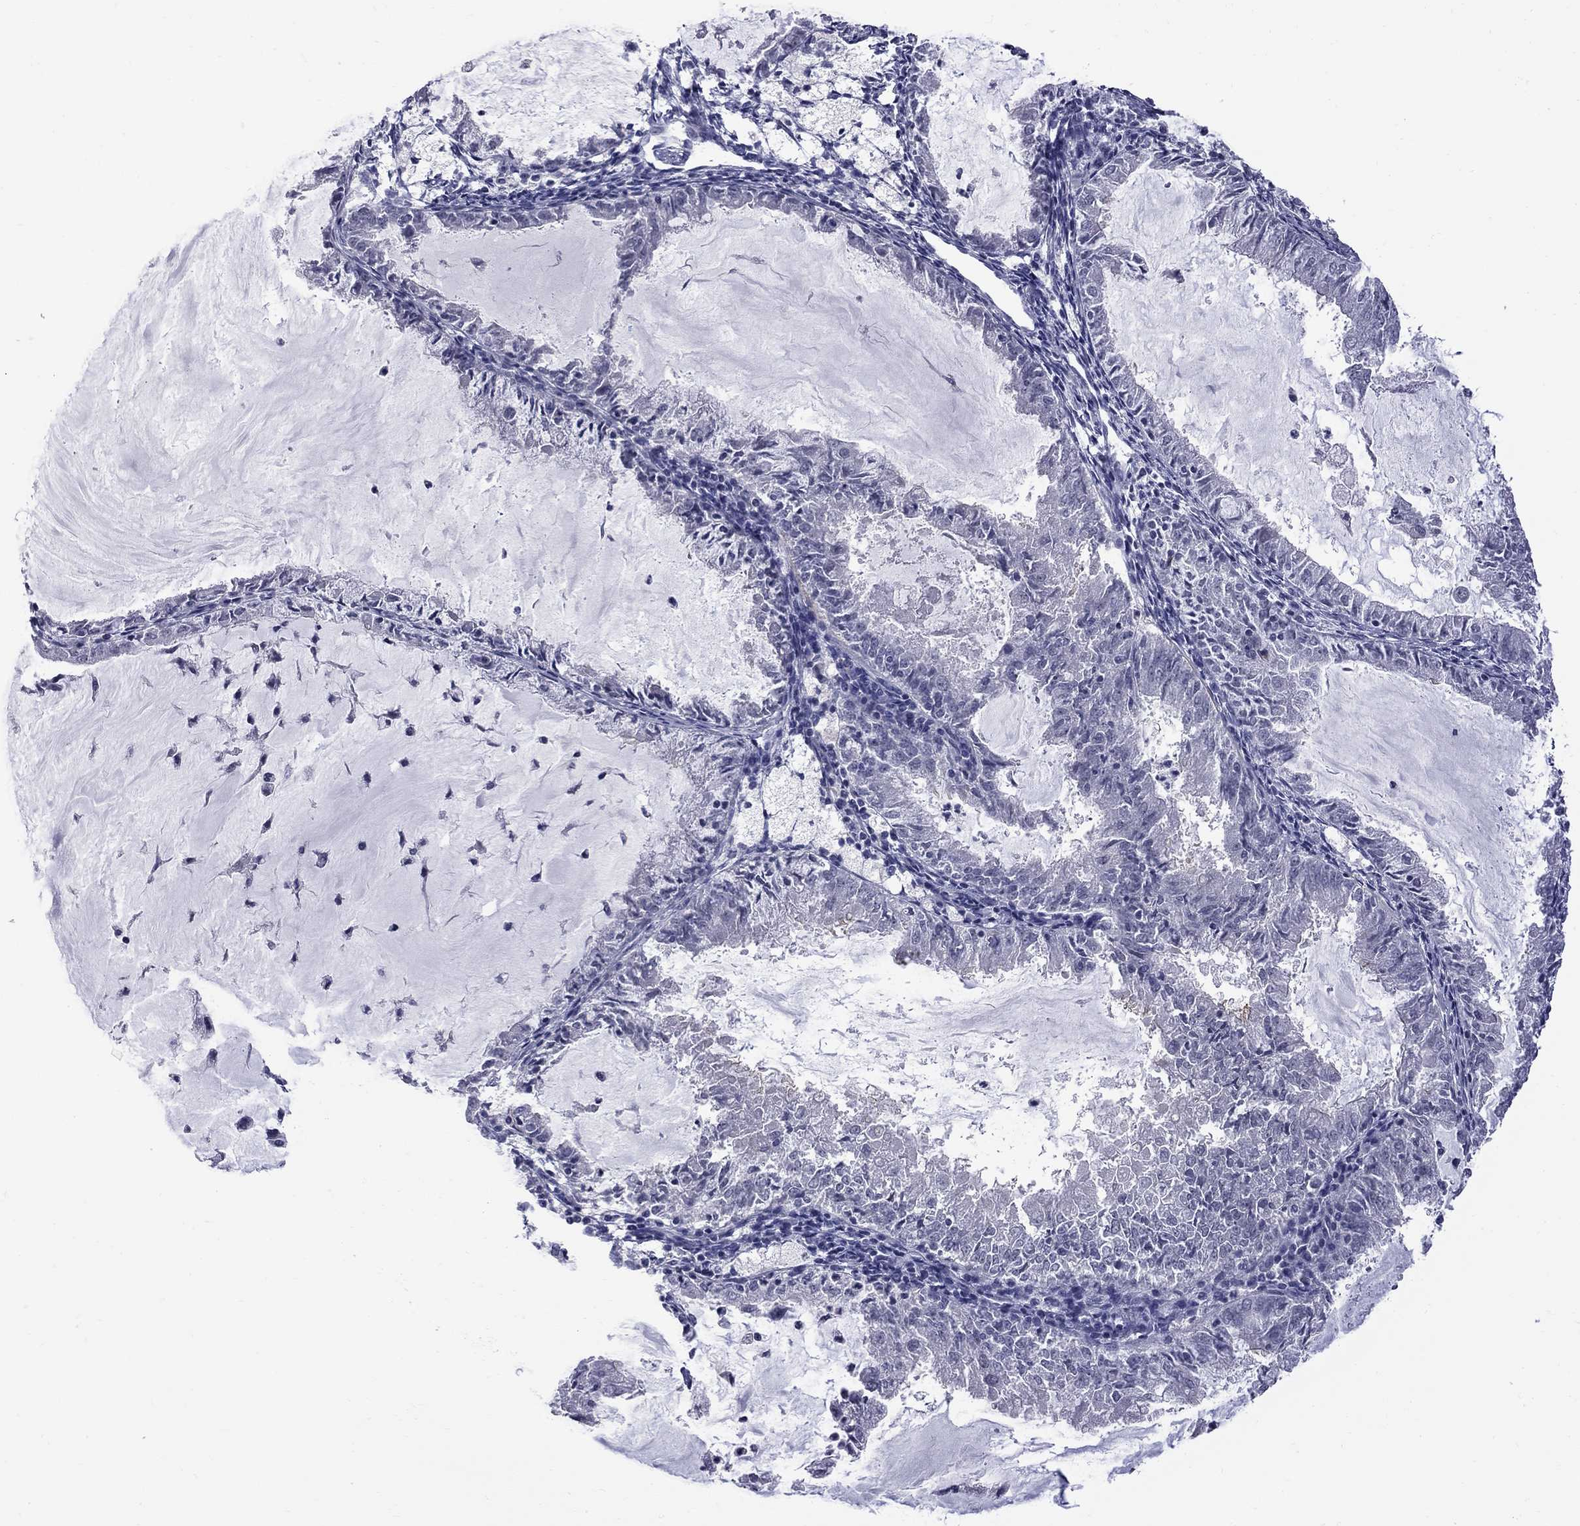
{"staining": {"intensity": "negative", "quantity": "none", "location": "none"}, "tissue": "endometrial cancer", "cell_type": "Tumor cells", "image_type": "cancer", "snomed": [{"axis": "morphology", "description": "Adenocarcinoma, NOS"}, {"axis": "topography", "description": "Endometrium"}], "caption": "Image shows no protein positivity in tumor cells of endometrial adenocarcinoma tissue.", "gene": "GSG1L", "patient": {"sex": "female", "age": 57}}